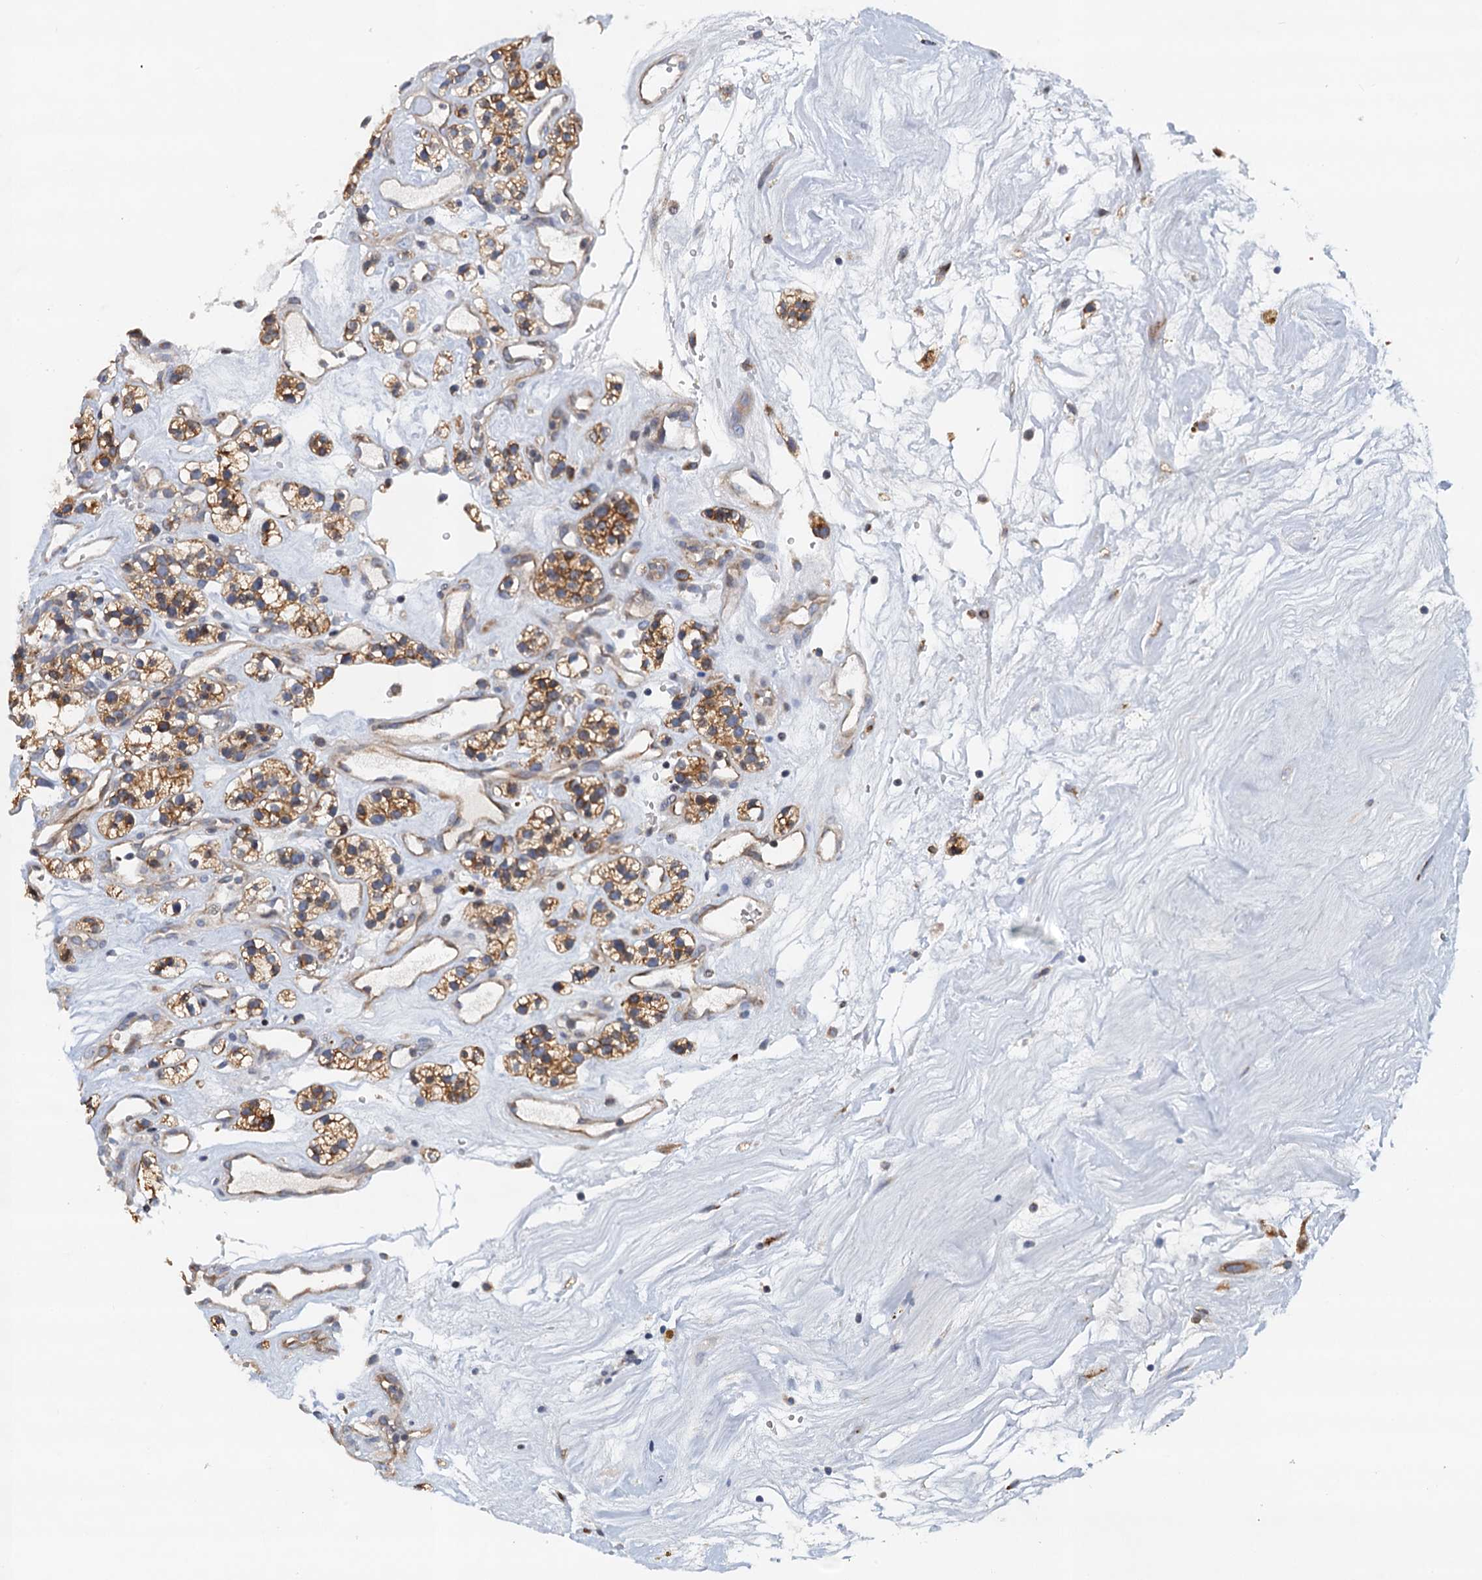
{"staining": {"intensity": "moderate", "quantity": ">75%", "location": "cytoplasmic/membranous"}, "tissue": "renal cancer", "cell_type": "Tumor cells", "image_type": "cancer", "snomed": [{"axis": "morphology", "description": "Adenocarcinoma, NOS"}, {"axis": "topography", "description": "Kidney"}], "caption": "Immunohistochemical staining of human renal cancer shows medium levels of moderate cytoplasmic/membranous protein positivity in approximately >75% of tumor cells. (IHC, brightfield microscopy, high magnification).", "gene": "NBEA", "patient": {"sex": "female", "age": 57}}